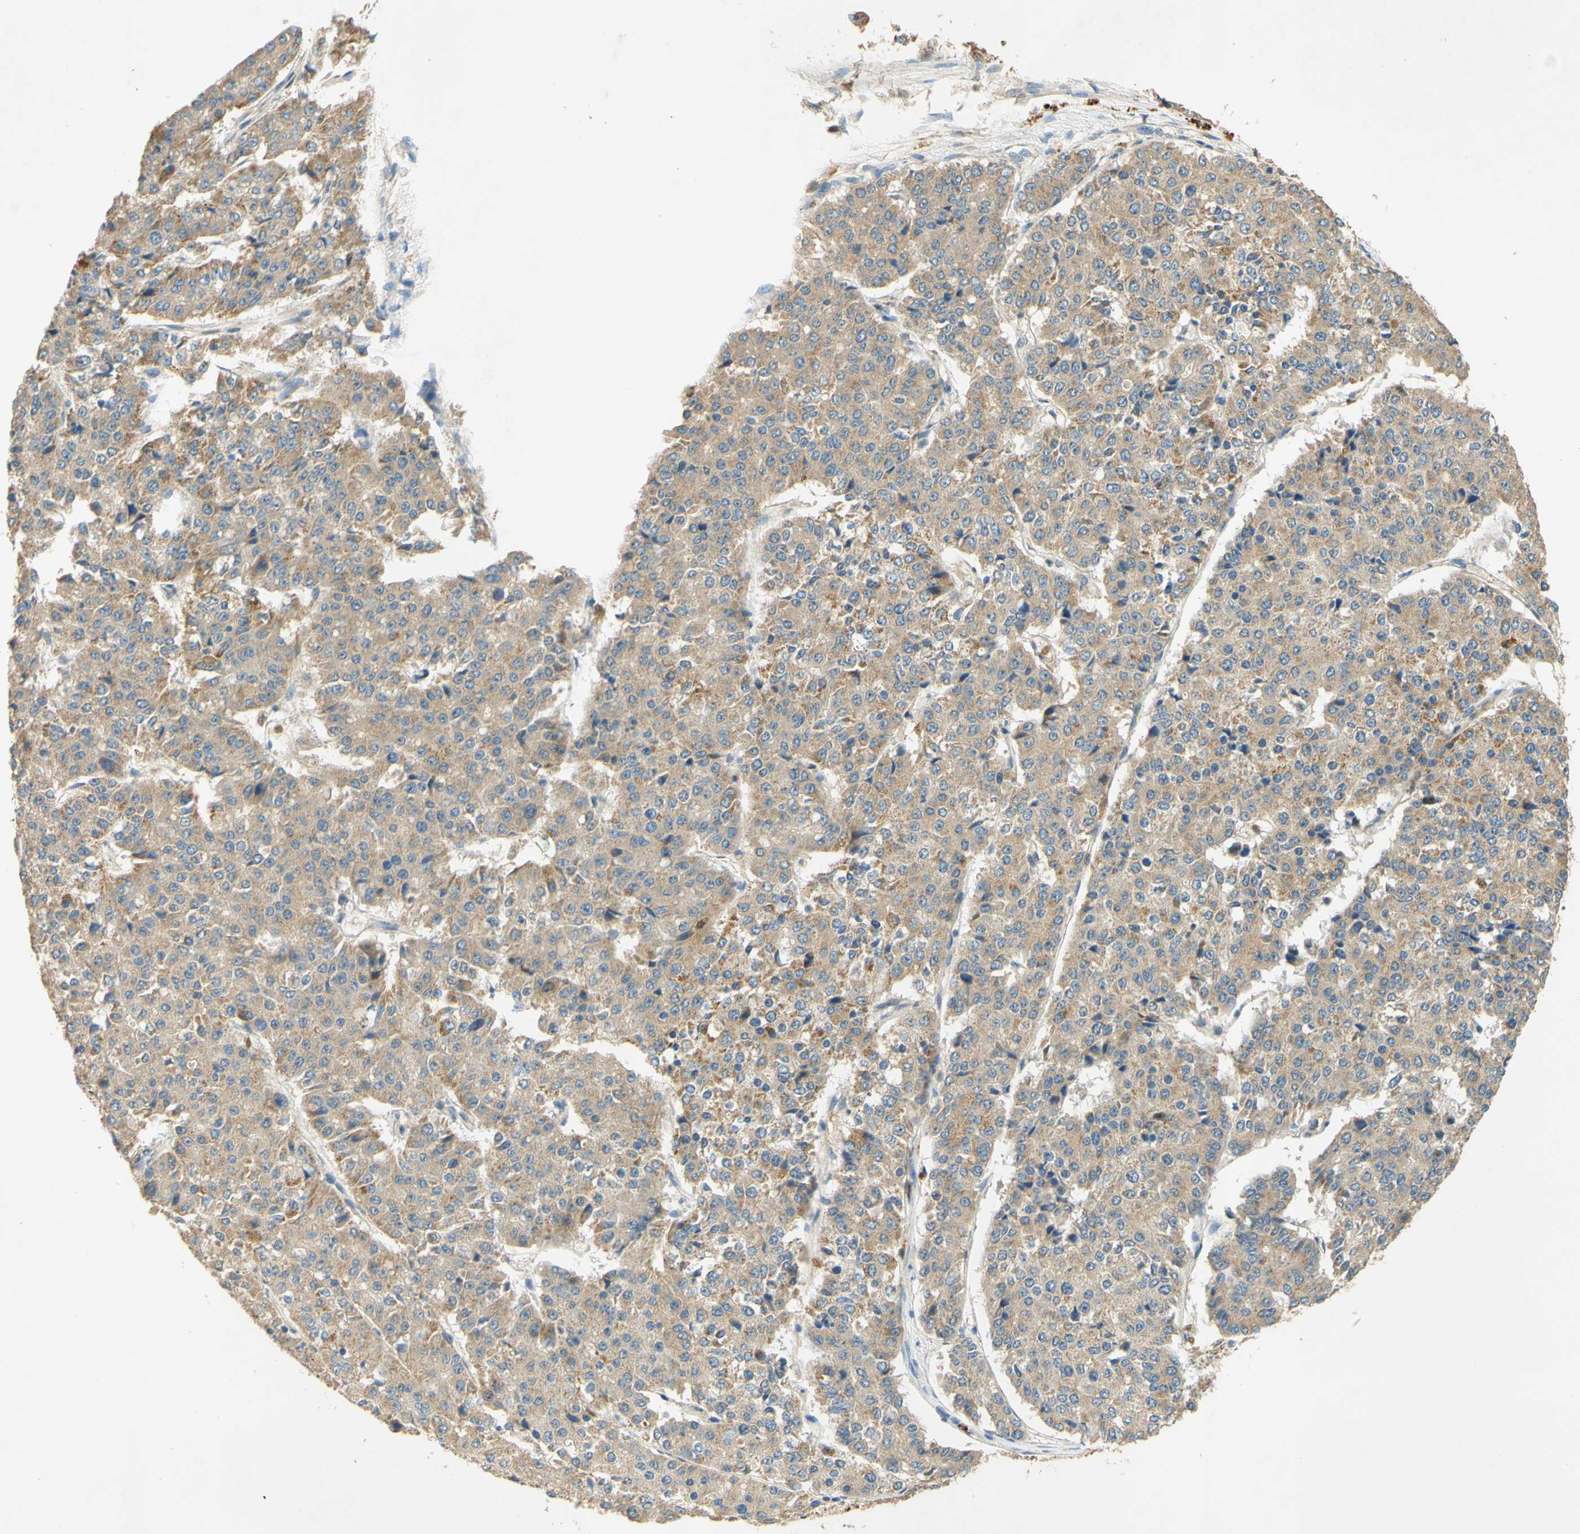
{"staining": {"intensity": "moderate", "quantity": ">75%", "location": "cytoplasmic/membranous"}, "tissue": "pancreatic cancer", "cell_type": "Tumor cells", "image_type": "cancer", "snomed": [{"axis": "morphology", "description": "Adenocarcinoma, NOS"}, {"axis": "topography", "description": "Pancreas"}], "caption": "Immunohistochemical staining of pancreatic adenocarcinoma reveals moderate cytoplasmic/membranous protein expression in approximately >75% of tumor cells. (Stains: DAB in brown, nuclei in blue, Microscopy: brightfield microscopy at high magnification).", "gene": "ENTREP2", "patient": {"sex": "male", "age": 50}}